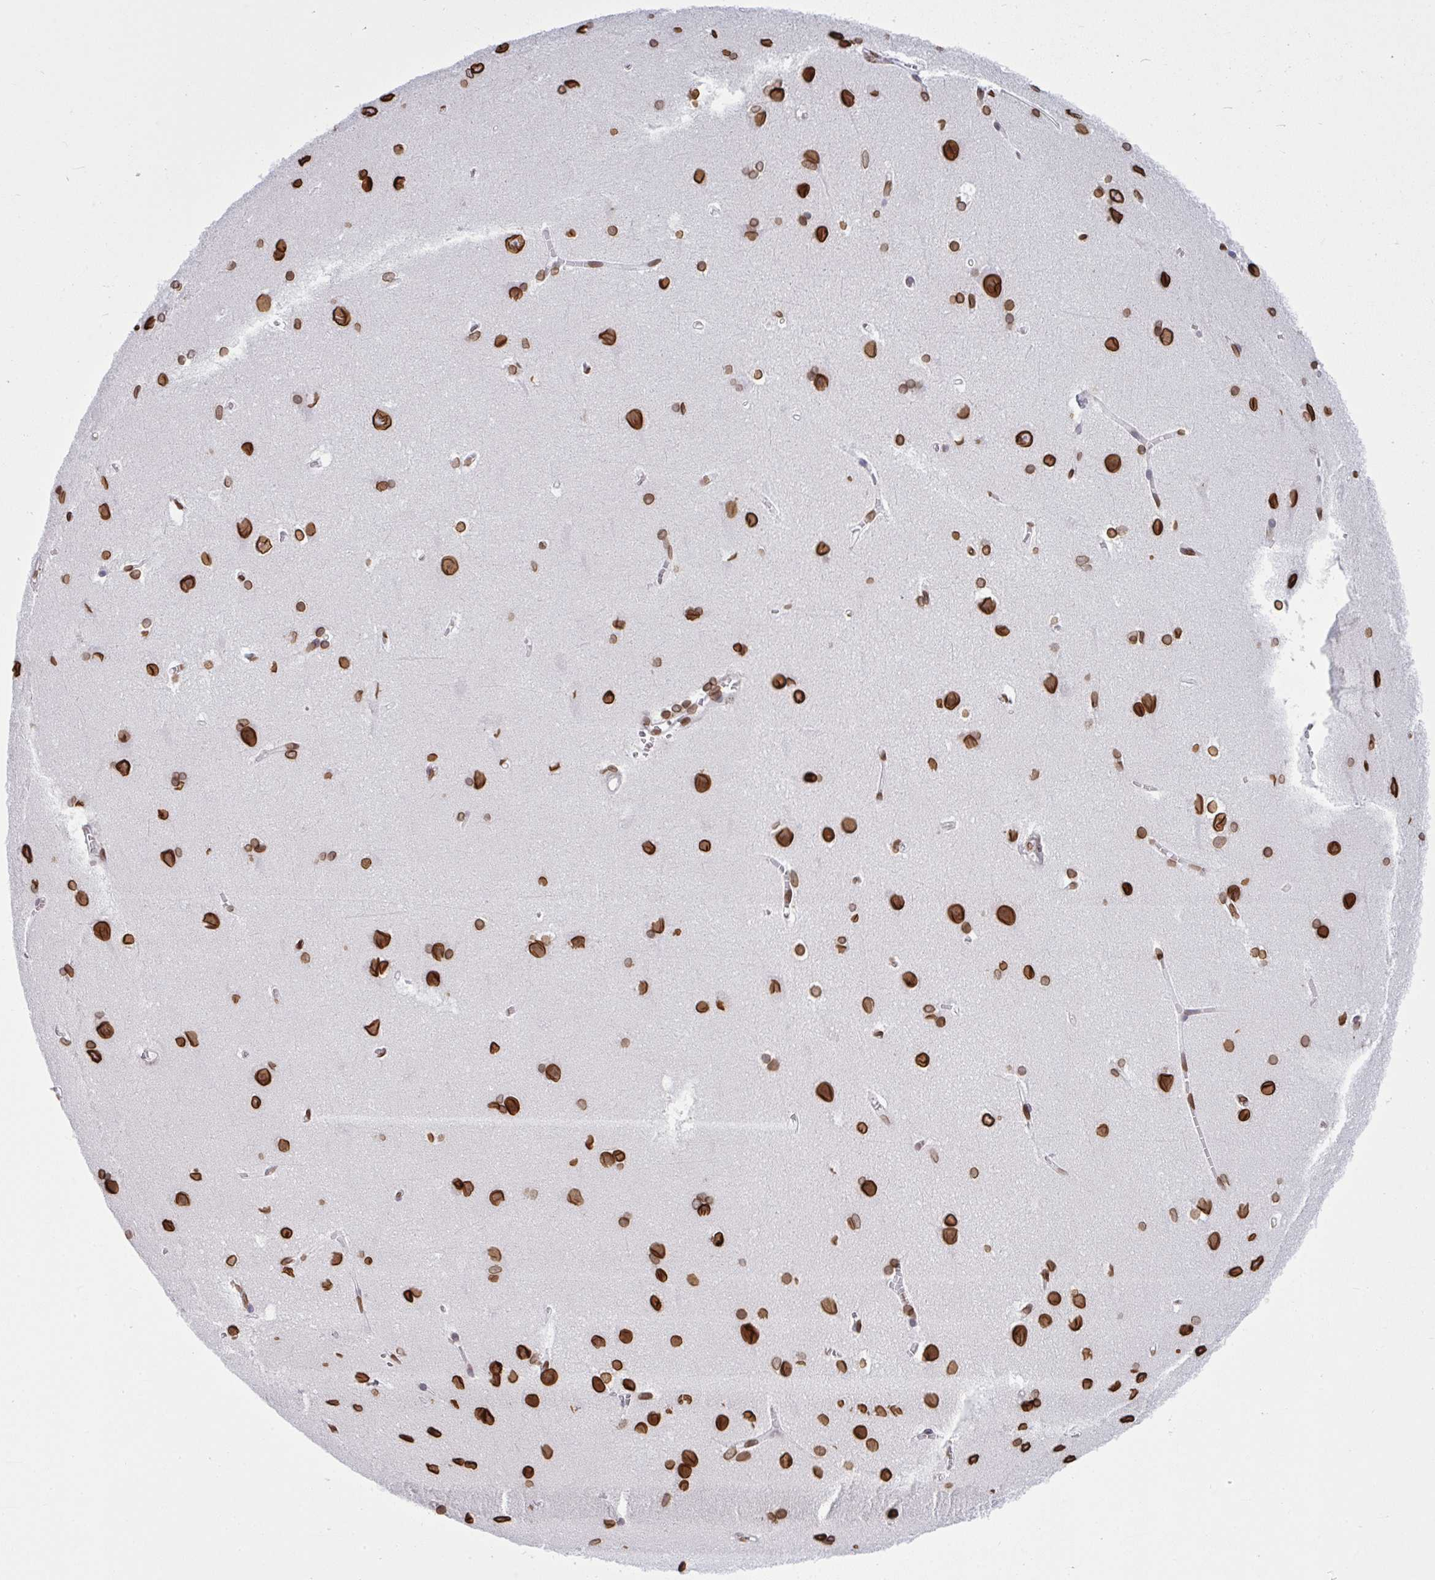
{"staining": {"intensity": "moderate", "quantity": ">75%", "location": "nuclear"}, "tissue": "cerebral cortex", "cell_type": "Endothelial cells", "image_type": "normal", "snomed": [{"axis": "morphology", "description": "Normal tissue, NOS"}, {"axis": "topography", "description": "Cerebral cortex"}], "caption": "Normal cerebral cortex was stained to show a protein in brown. There is medium levels of moderate nuclear staining in about >75% of endothelial cells. (brown staining indicates protein expression, while blue staining denotes nuclei).", "gene": "LMNB2", "patient": {"sex": "male", "age": 37}}